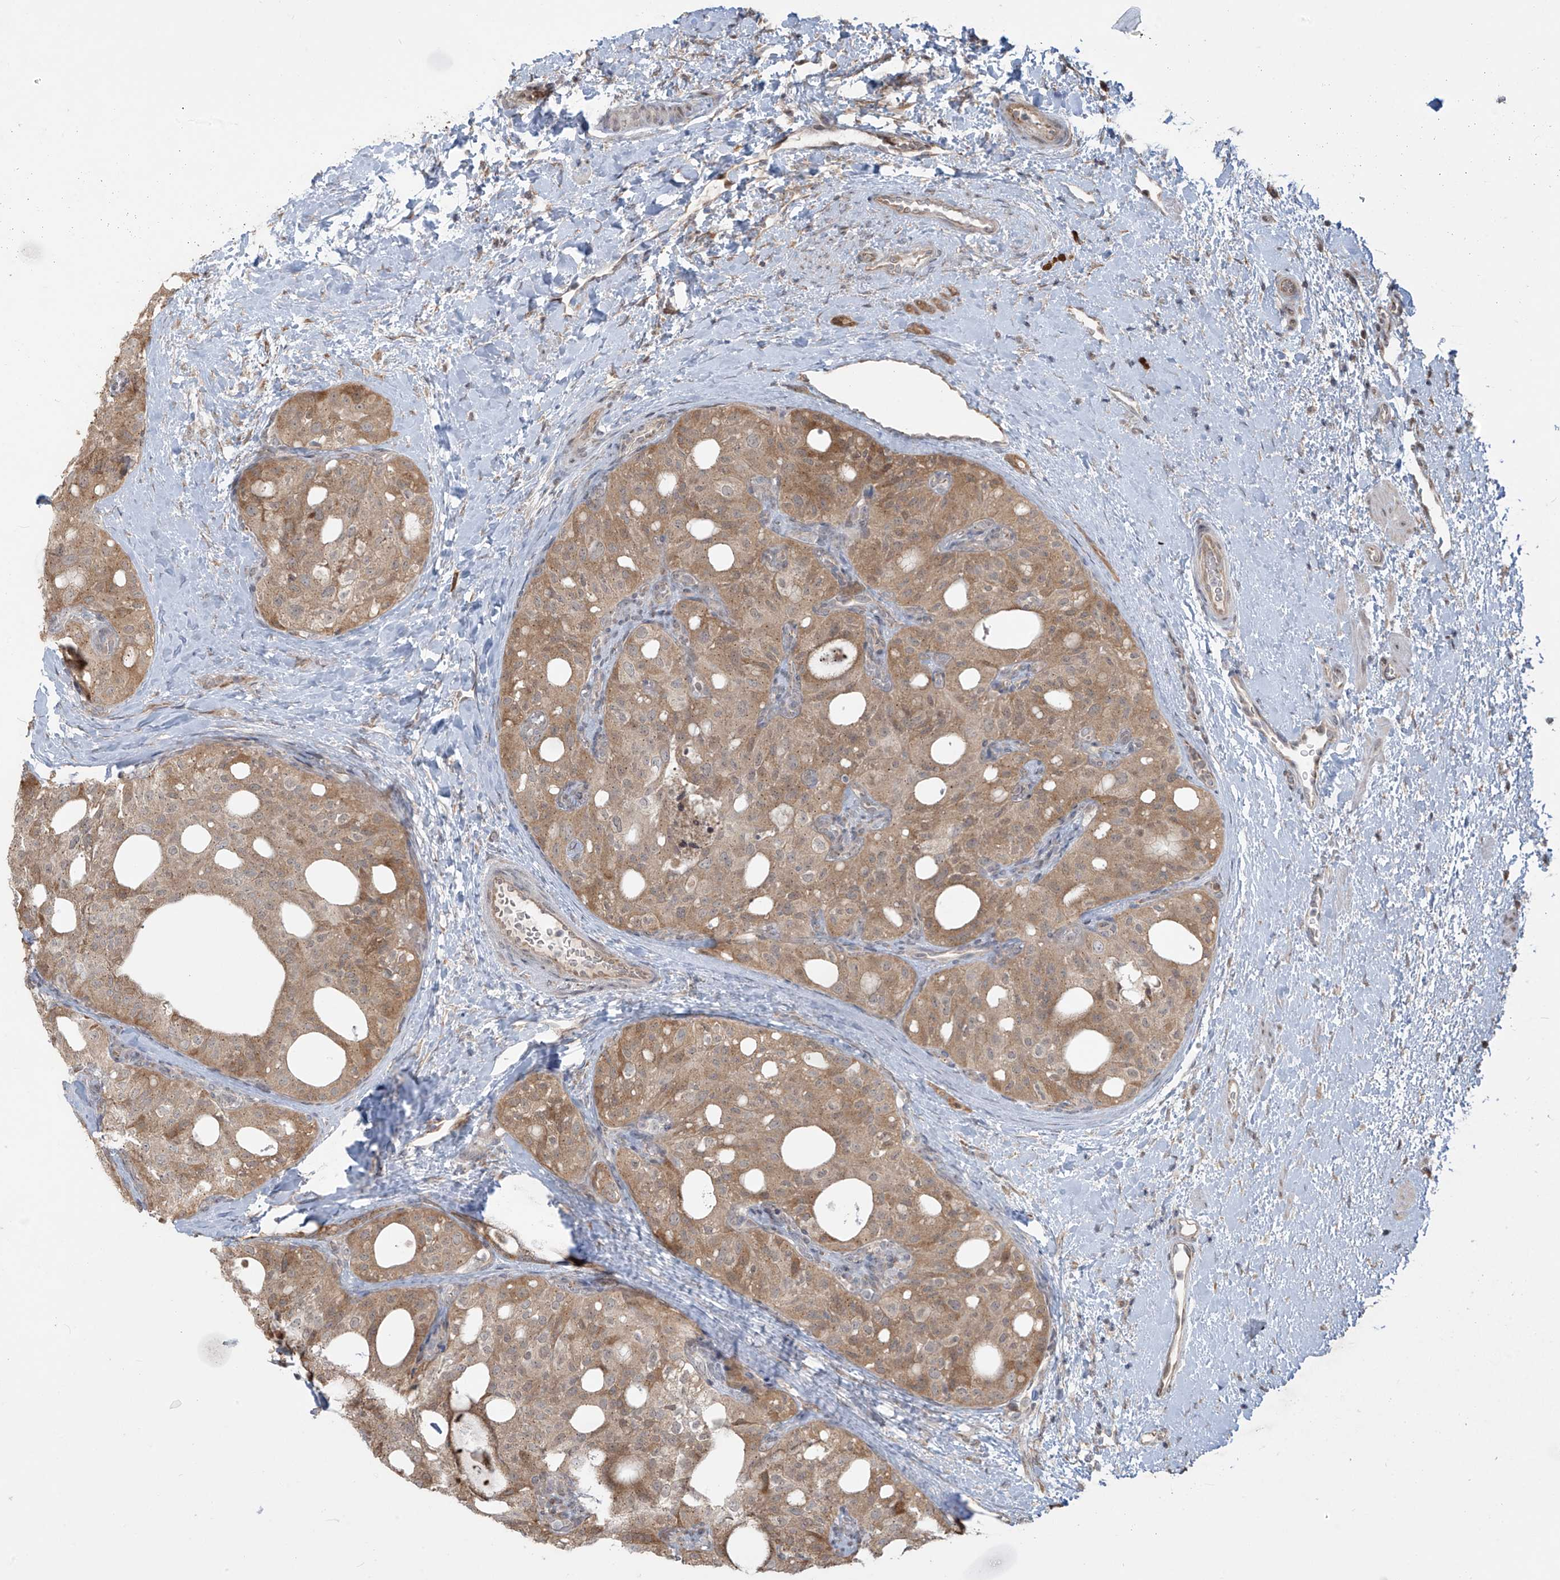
{"staining": {"intensity": "moderate", "quantity": ">75%", "location": "cytoplasmic/membranous"}, "tissue": "thyroid cancer", "cell_type": "Tumor cells", "image_type": "cancer", "snomed": [{"axis": "morphology", "description": "Follicular adenoma carcinoma, NOS"}, {"axis": "topography", "description": "Thyroid gland"}], "caption": "Thyroid follicular adenoma carcinoma stained for a protein exhibits moderate cytoplasmic/membranous positivity in tumor cells.", "gene": "PLEKHM3", "patient": {"sex": "male", "age": 75}}